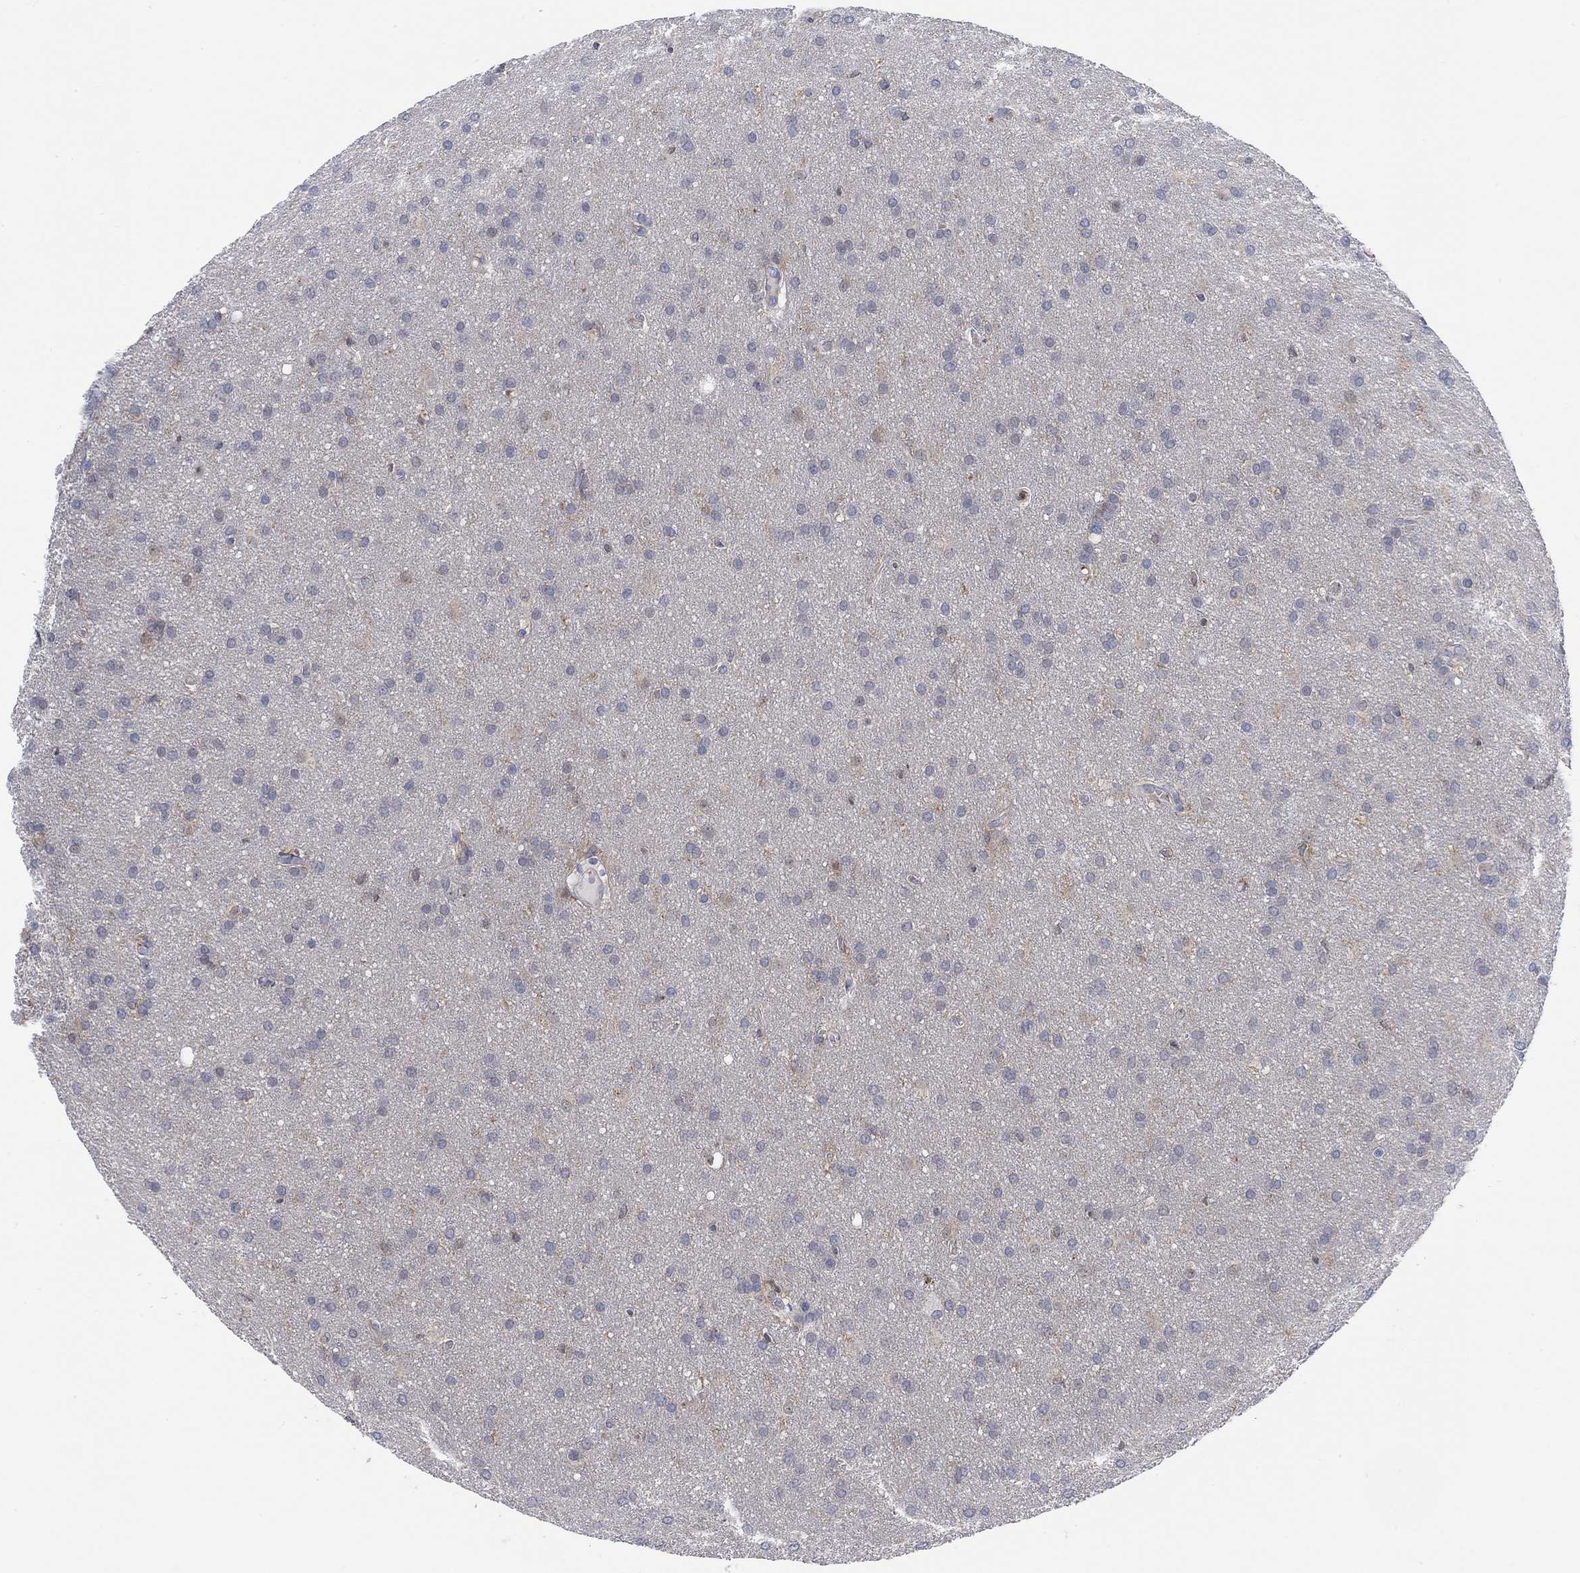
{"staining": {"intensity": "negative", "quantity": "none", "location": "none"}, "tissue": "glioma", "cell_type": "Tumor cells", "image_type": "cancer", "snomed": [{"axis": "morphology", "description": "Glioma, malignant, Low grade"}, {"axis": "topography", "description": "Brain"}], "caption": "This is an immunohistochemistry photomicrograph of human glioma. There is no staining in tumor cells.", "gene": "PMFBP1", "patient": {"sex": "female", "age": 32}}